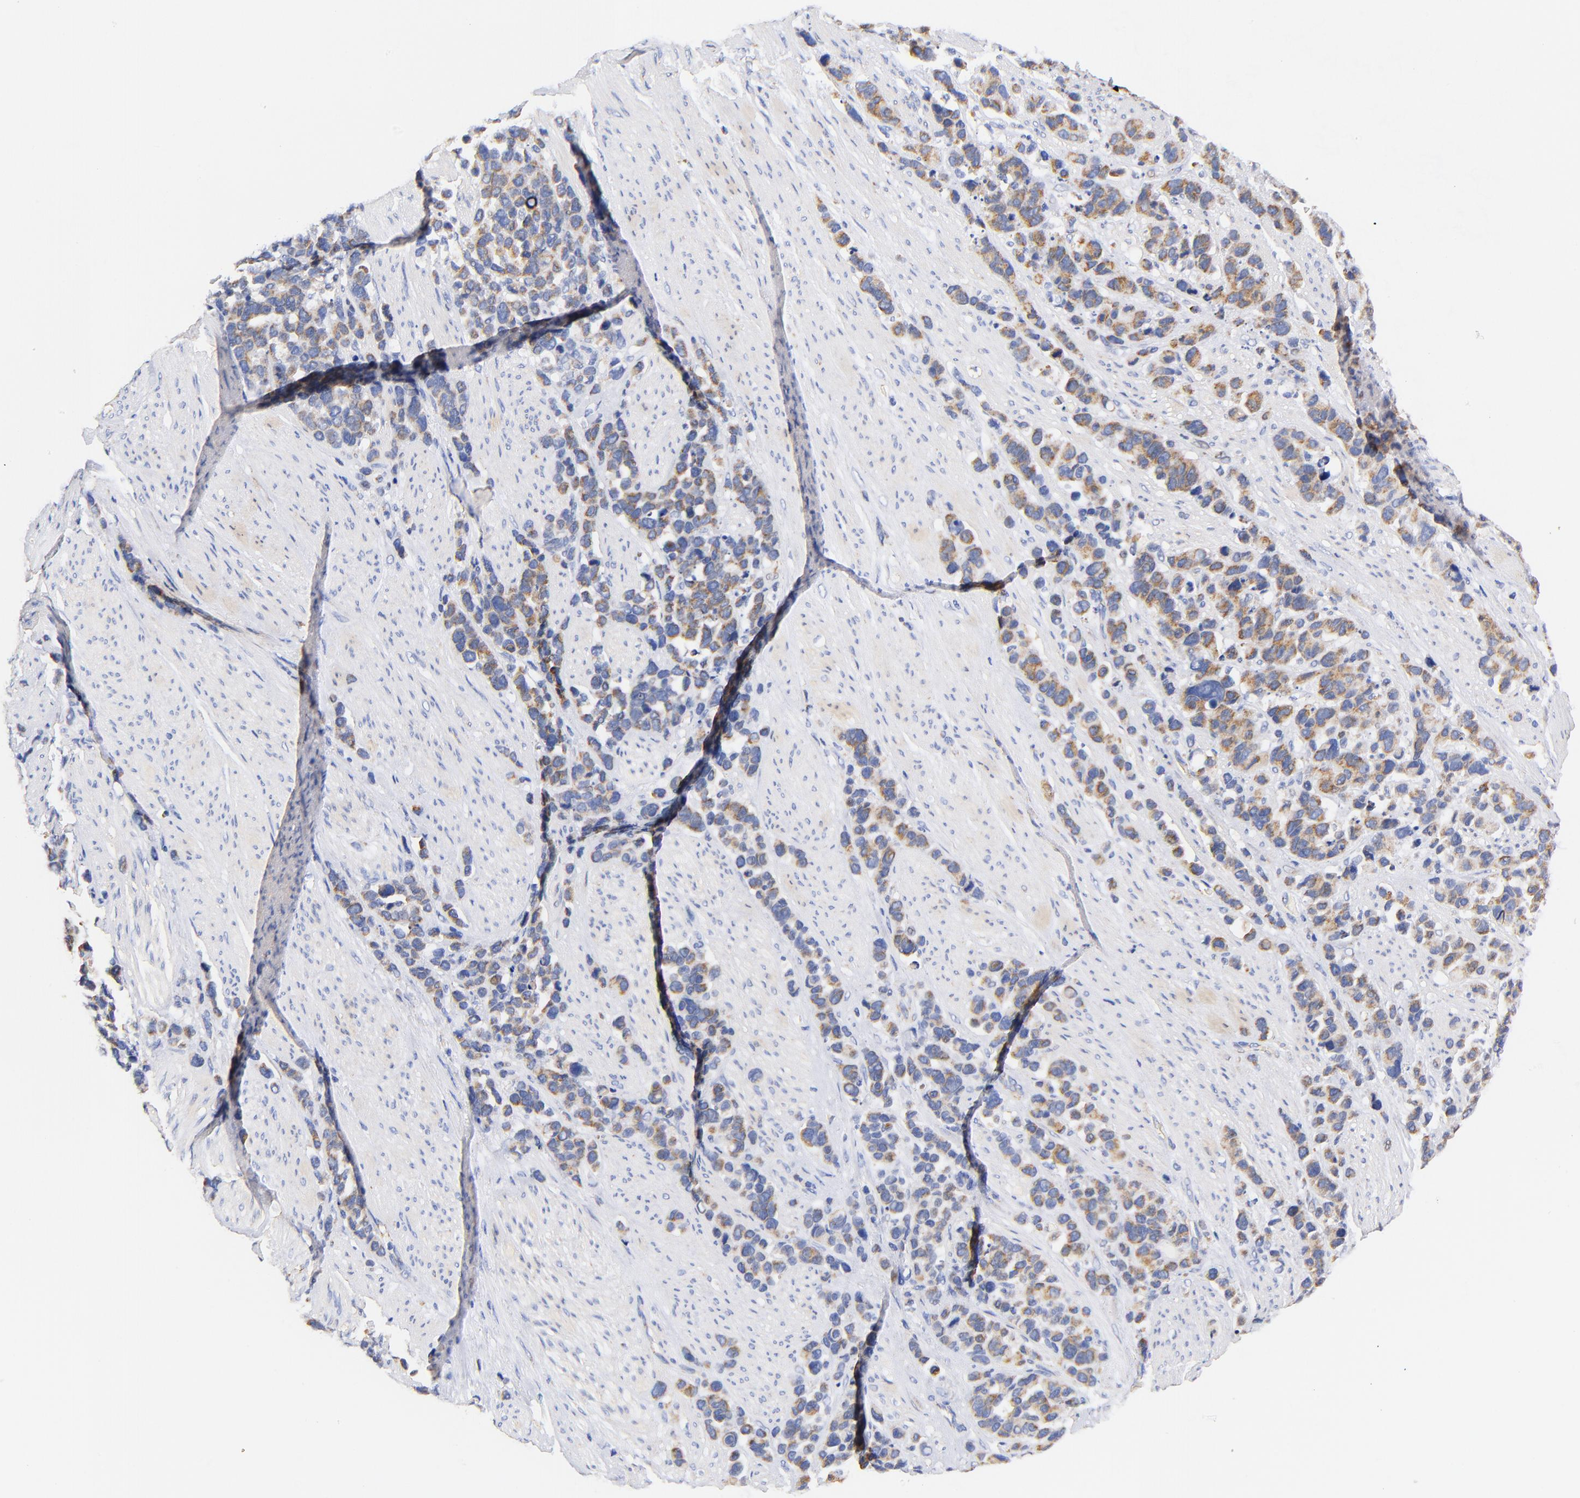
{"staining": {"intensity": "moderate", "quantity": "25%-75%", "location": "cytoplasmic/membranous"}, "tissue": "stomach cancer", "cell_type": "Tumor cells", "image_type": "cancer", "snomed": [{"axis": "morphology", "description": "Adenocarcinoma, NOS"}, {"axis": "topography", "description": "Stomach, upper"}], "caption": "Immunohistochemical staining of human stomach adenocarcinoma demonstrates medium levels of moderate cytoplasmic/membranous expression in about 25%-75% of tumor cells.", "gene": "ATP5F1D", "patient": {"sex": "male", "age": 71}}